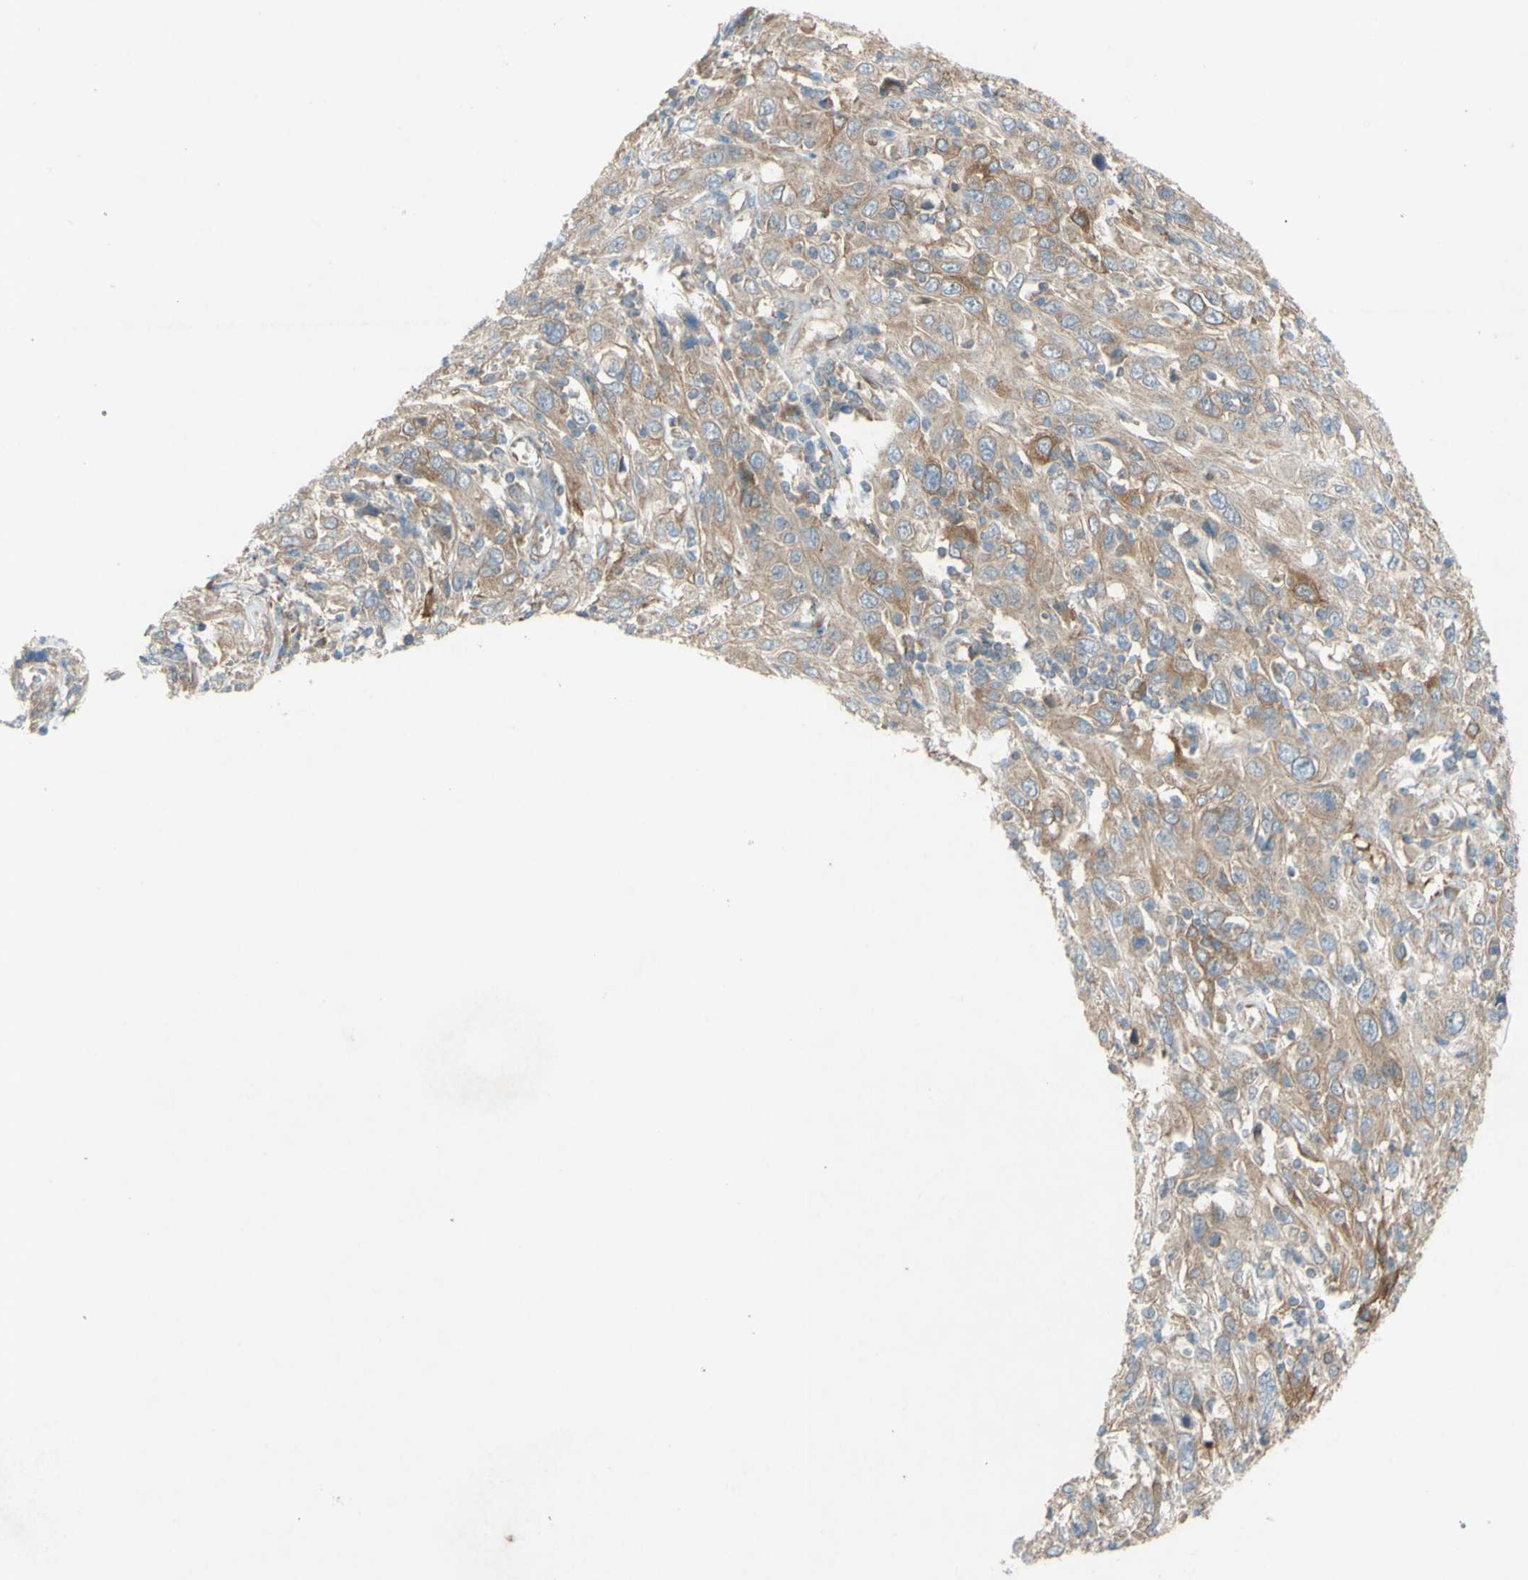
{"staining": {"intensity": "moderate", "quantity": ">75%", "location": "cytoplasmic/membranous"}, "tissue": "cervical cancer", "cell_type": "Tumor cells", "image_type": "cancer", "snomed": [{"axis": "morphology", "description": "Squamous cell carcinoma, NOS"}, {"axis": "topography", "description": "Cervix"}], "caption": "Immunohistochemistry histopathology image of neoplastic tissue: human cervical cancer (squamous cell carcinoma) stained using immunohistochemistry reveals medium levels of moderate protein expression localized specifically in the cytoplasmic/membranous of tumor cells, appearing as a cytoplasmic/membranous brown color.", "gene": "TST", "patient": {"sex": "female", "age": 46}}